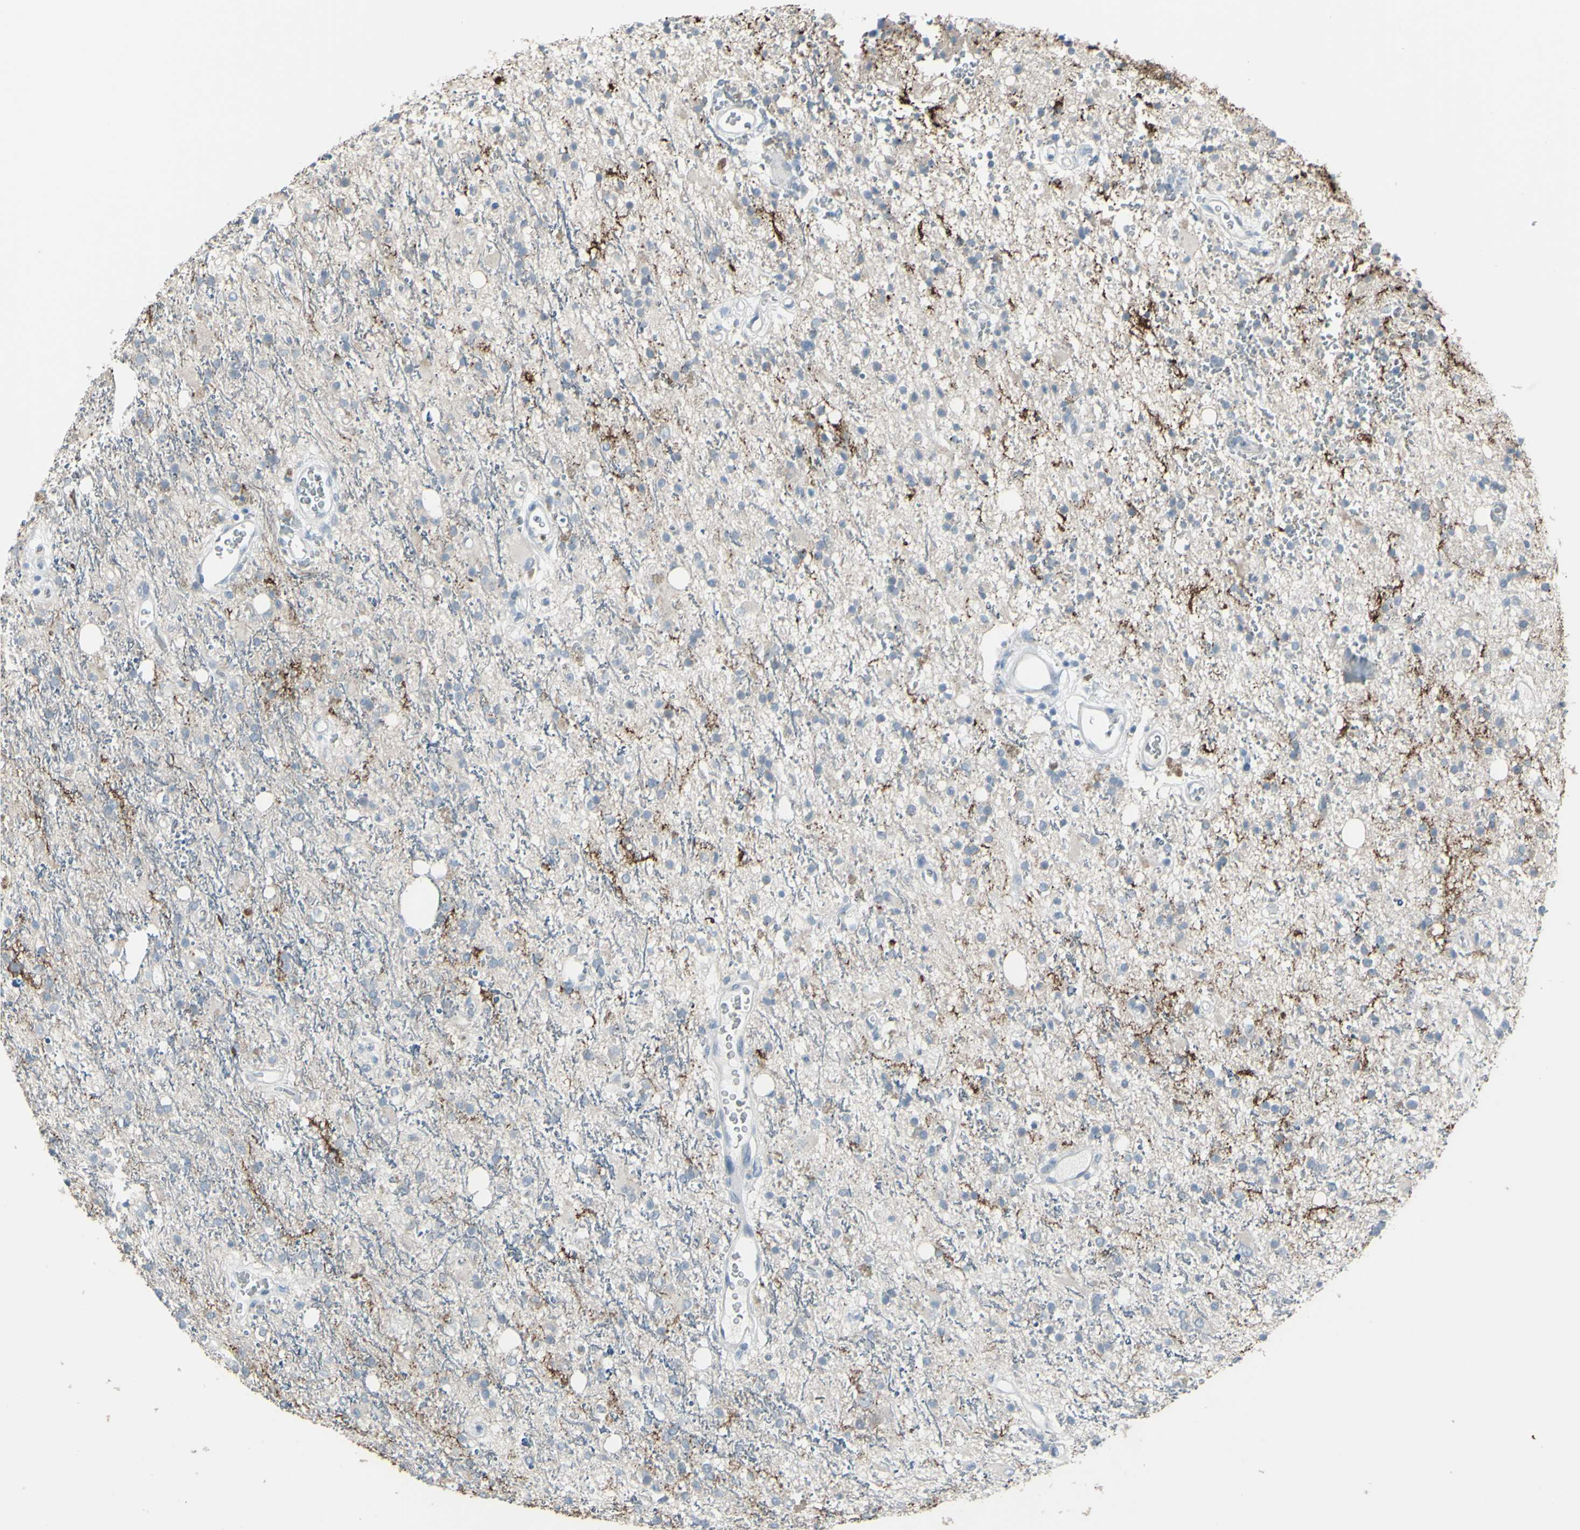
{"staining": {"intensity": "weak", "quantity": "<25%", "location": "cytoplasmic/membranous"}, "tissue": "glioma", "cell_type": "Tumor cells", "image_type": "cancer", "snomed": [{"axis": "morphology", "description": "Glioma, malignant, High grade"}, {"axis": "topography", "description": "Brain"}], "caption": "Immunohistochemistry (IHC) photomicrograph of human glioma stained for a protein (brown), which demonstrates no staining in tumor cells. Brightfield microscopy of IHC stained with DAB (brown) and hematoxylin (blue), captured at high magnification.", "gene": "RAB3A", "patient": {"sex": "male", "age": 47}}